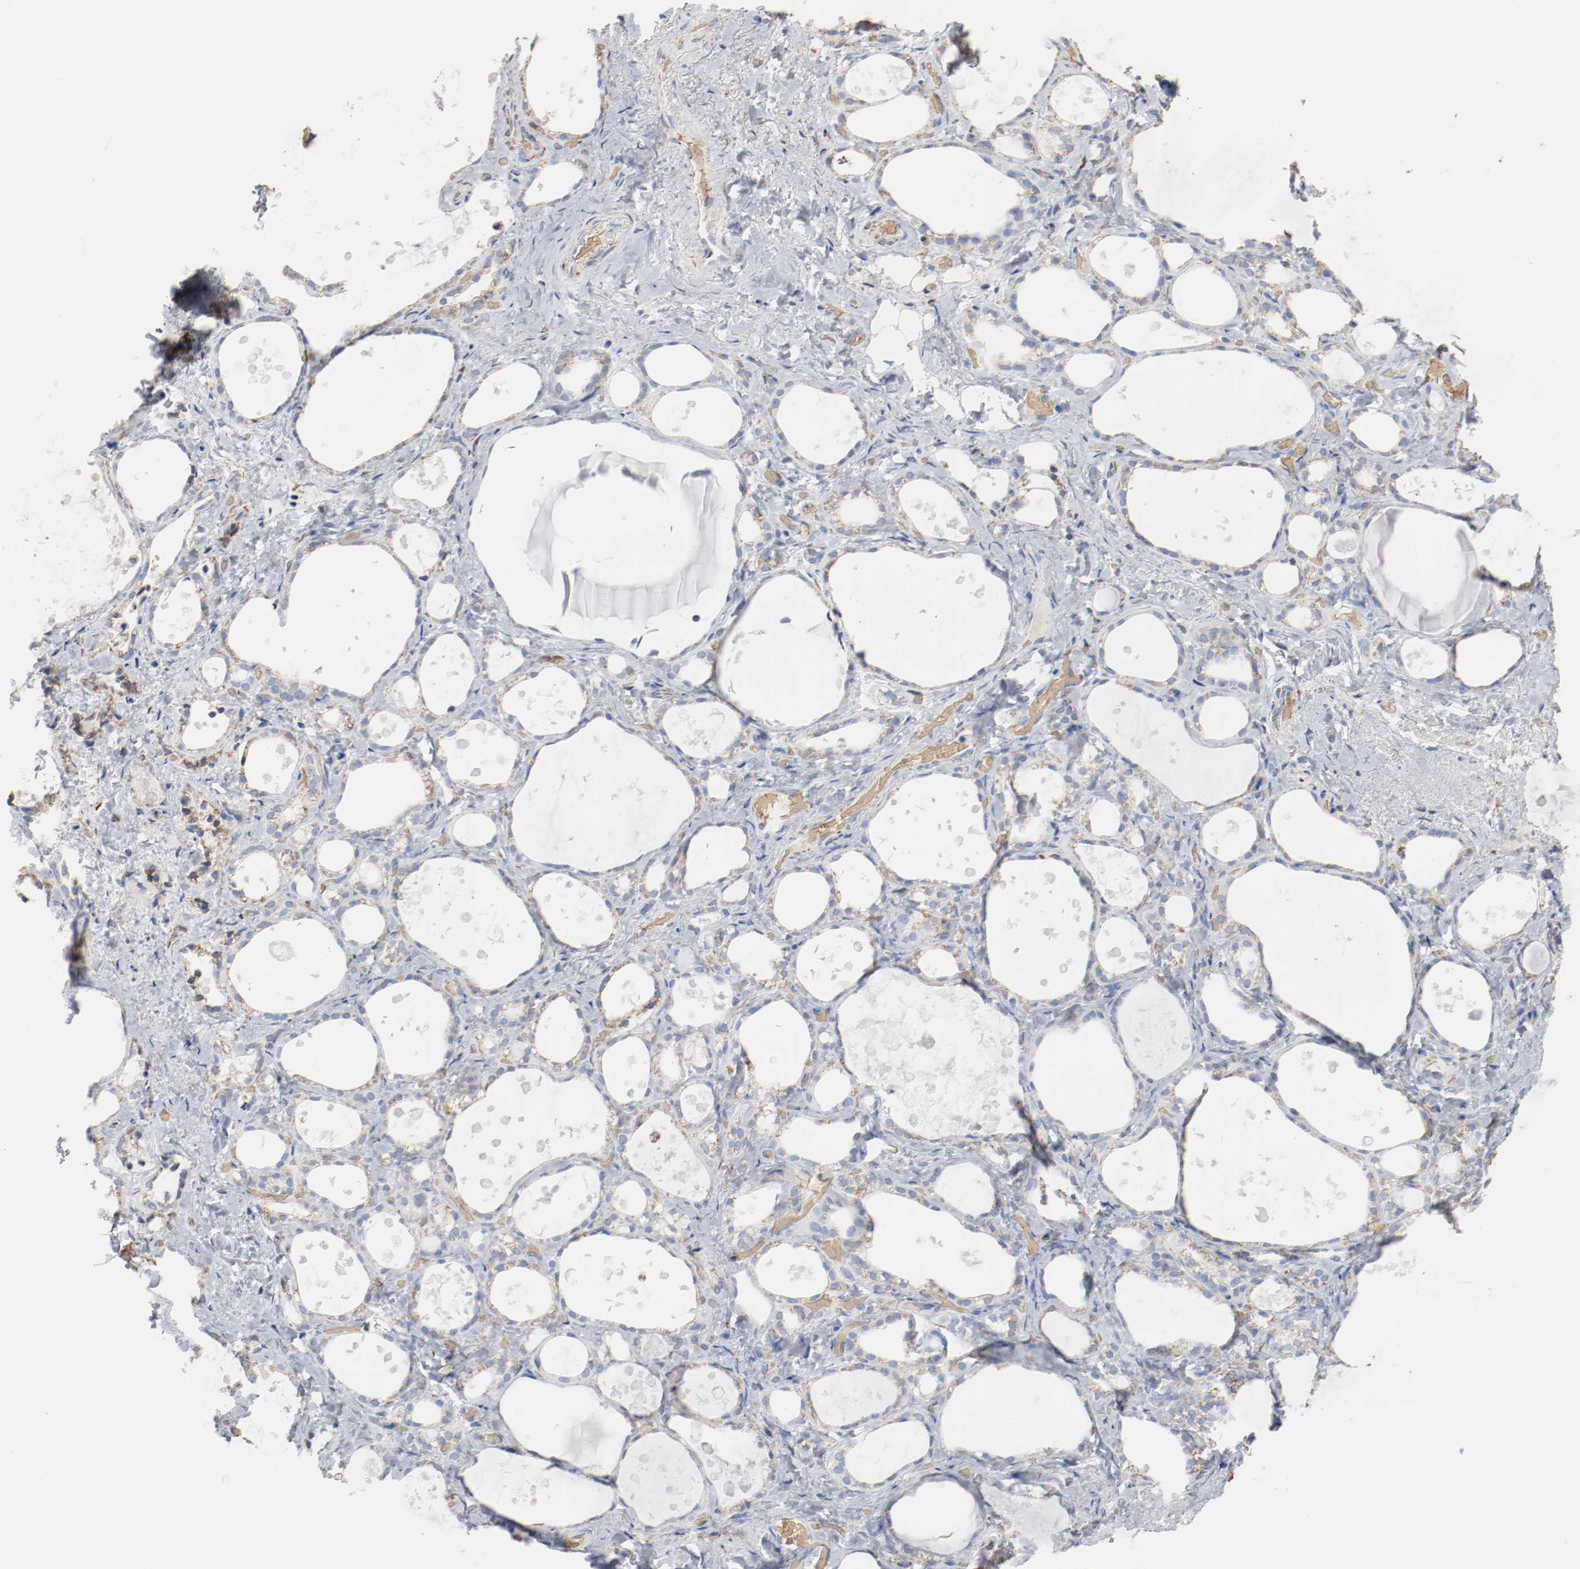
{"staining": {"intensity": "negative", "quantity": "none", "location": "none"}, "tissue": "thyroid gland", "cell_type": "Glandular cells", "image_type": "normal", "snomed": [{"axis": "morphology", "description": "Normal tissue, NOS"}, {"axis": "topography", "description": "Thyroid gland"}], "caption": "High power microscopy photomicrograph of an immunohistochemistry photomicrograph of benign thyroid gland, revealing no significant positivity in glandular cells. (Immunohistochemistry (ihc), brightfield microscopy, high magnification).", "gene": "NDUFB8", "patient": {"sex": "female", "age": 75}}